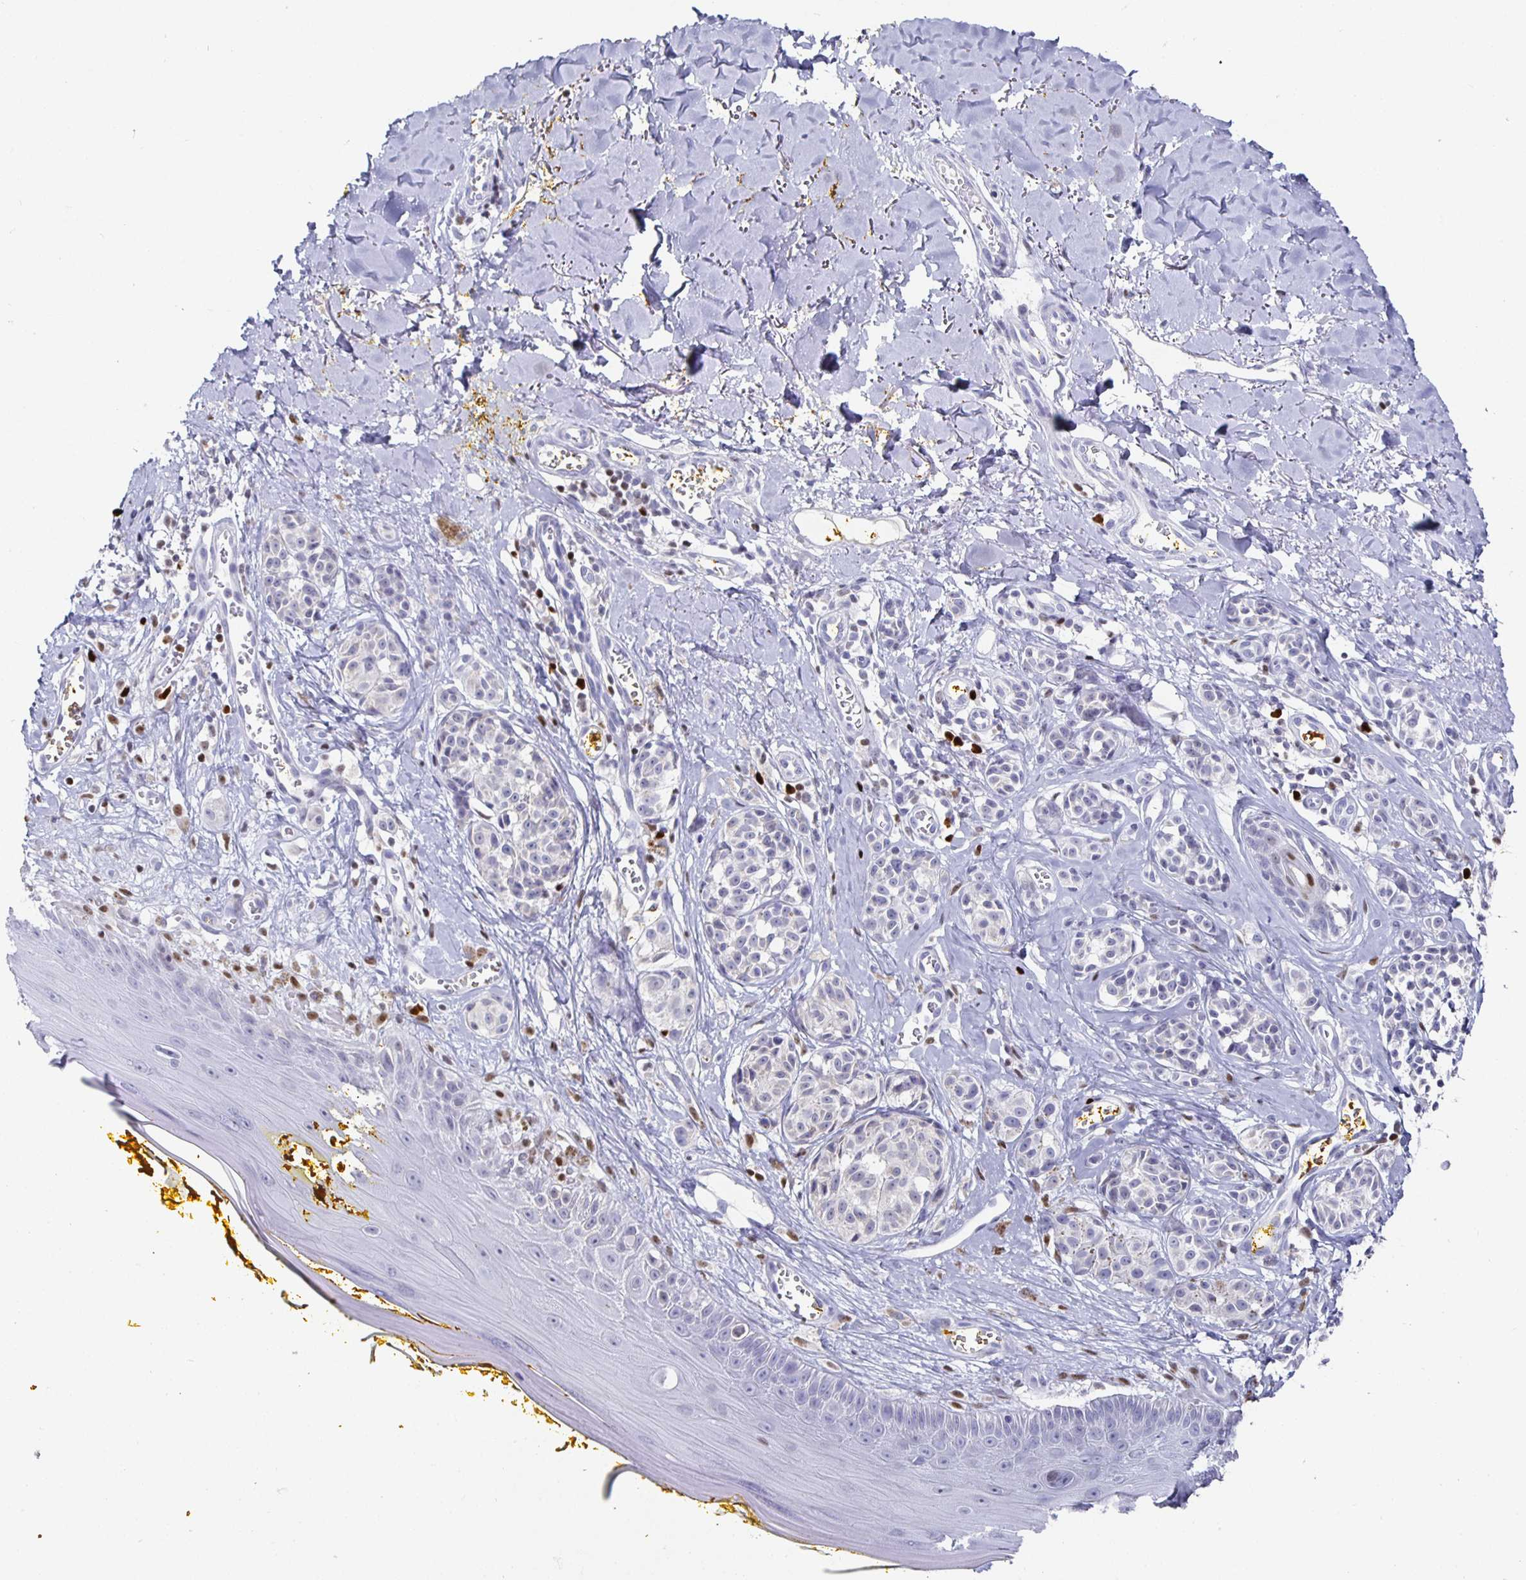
{"staining": {"intensity": "negative", "quantity": "none", "location": "none"}, "tissue": "melanoma", "cell_type": "Tumor cells", "image_type": "cancer", "snomed": [{"axis": "morphology", "description": "Malignant melanoma, NOS"}, {"axis": "topography", "description": "Skin"}], "caption": "Malignant melanoma was stained to show a protein in brown. There is no significant positivity in tumor cells.", "gene": "RUNX2", "patient": {"sex": "male", "age": 74}}